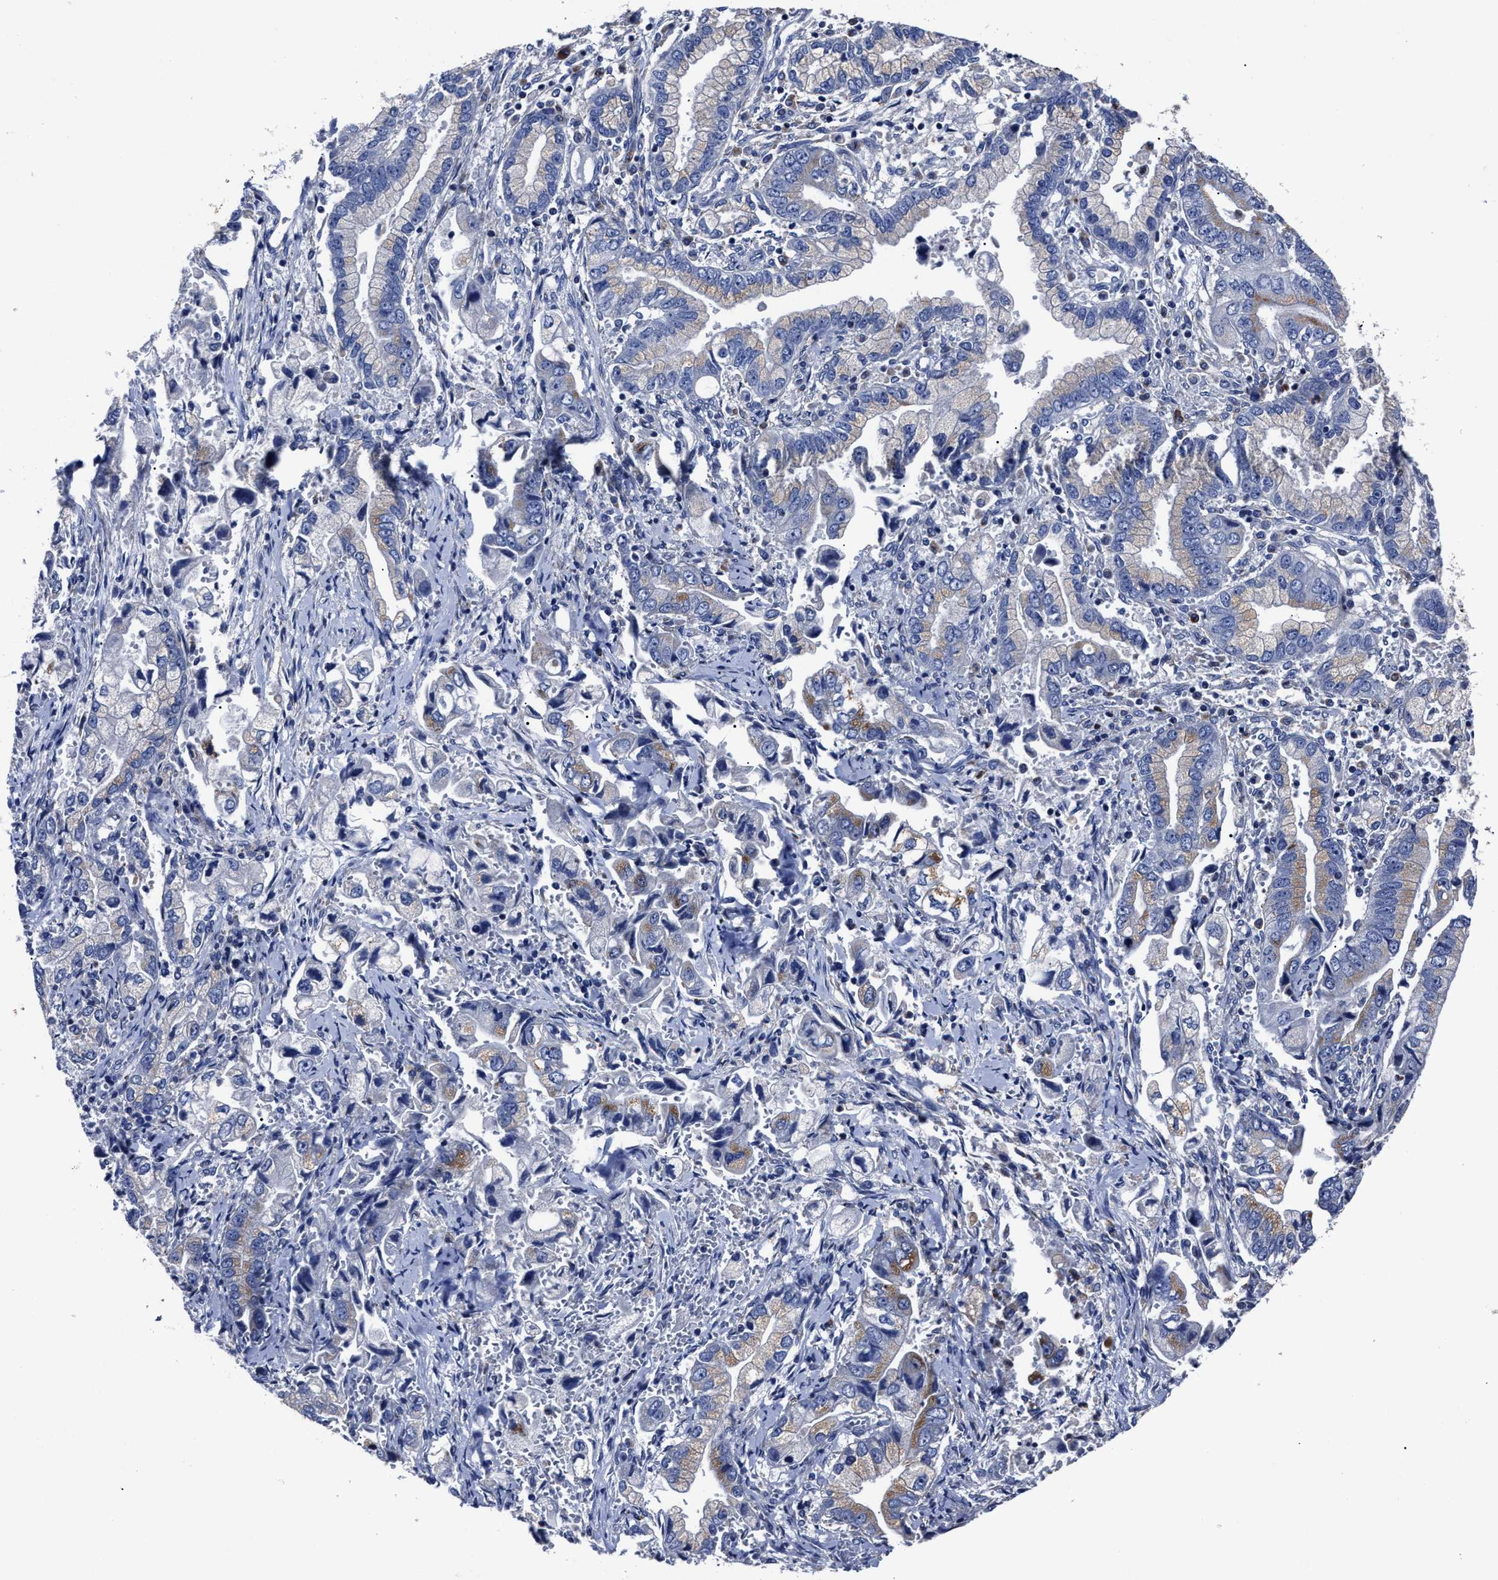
{"staining": {"intensity": "negative", "quantity": "none", "location": "none"}, "tissue": "stomach cancer", "cell_type": "Tumor cells", "image_type": "cancer", "snomed": [{"axis": "morphology", "description": "Normal tissue, NOS"}, {"axis": "morphology", "description": "Adenocarcinoma, NOS"}, {"axis": "topography", "description": "Stomach"}], "caption": "Stomach adenocarcinoma was stained to show a protein in brown. There is no significant expression in tumor cells.", "gene": "LAMTOR4", "patient": {"sex": "male", "age": 62}}